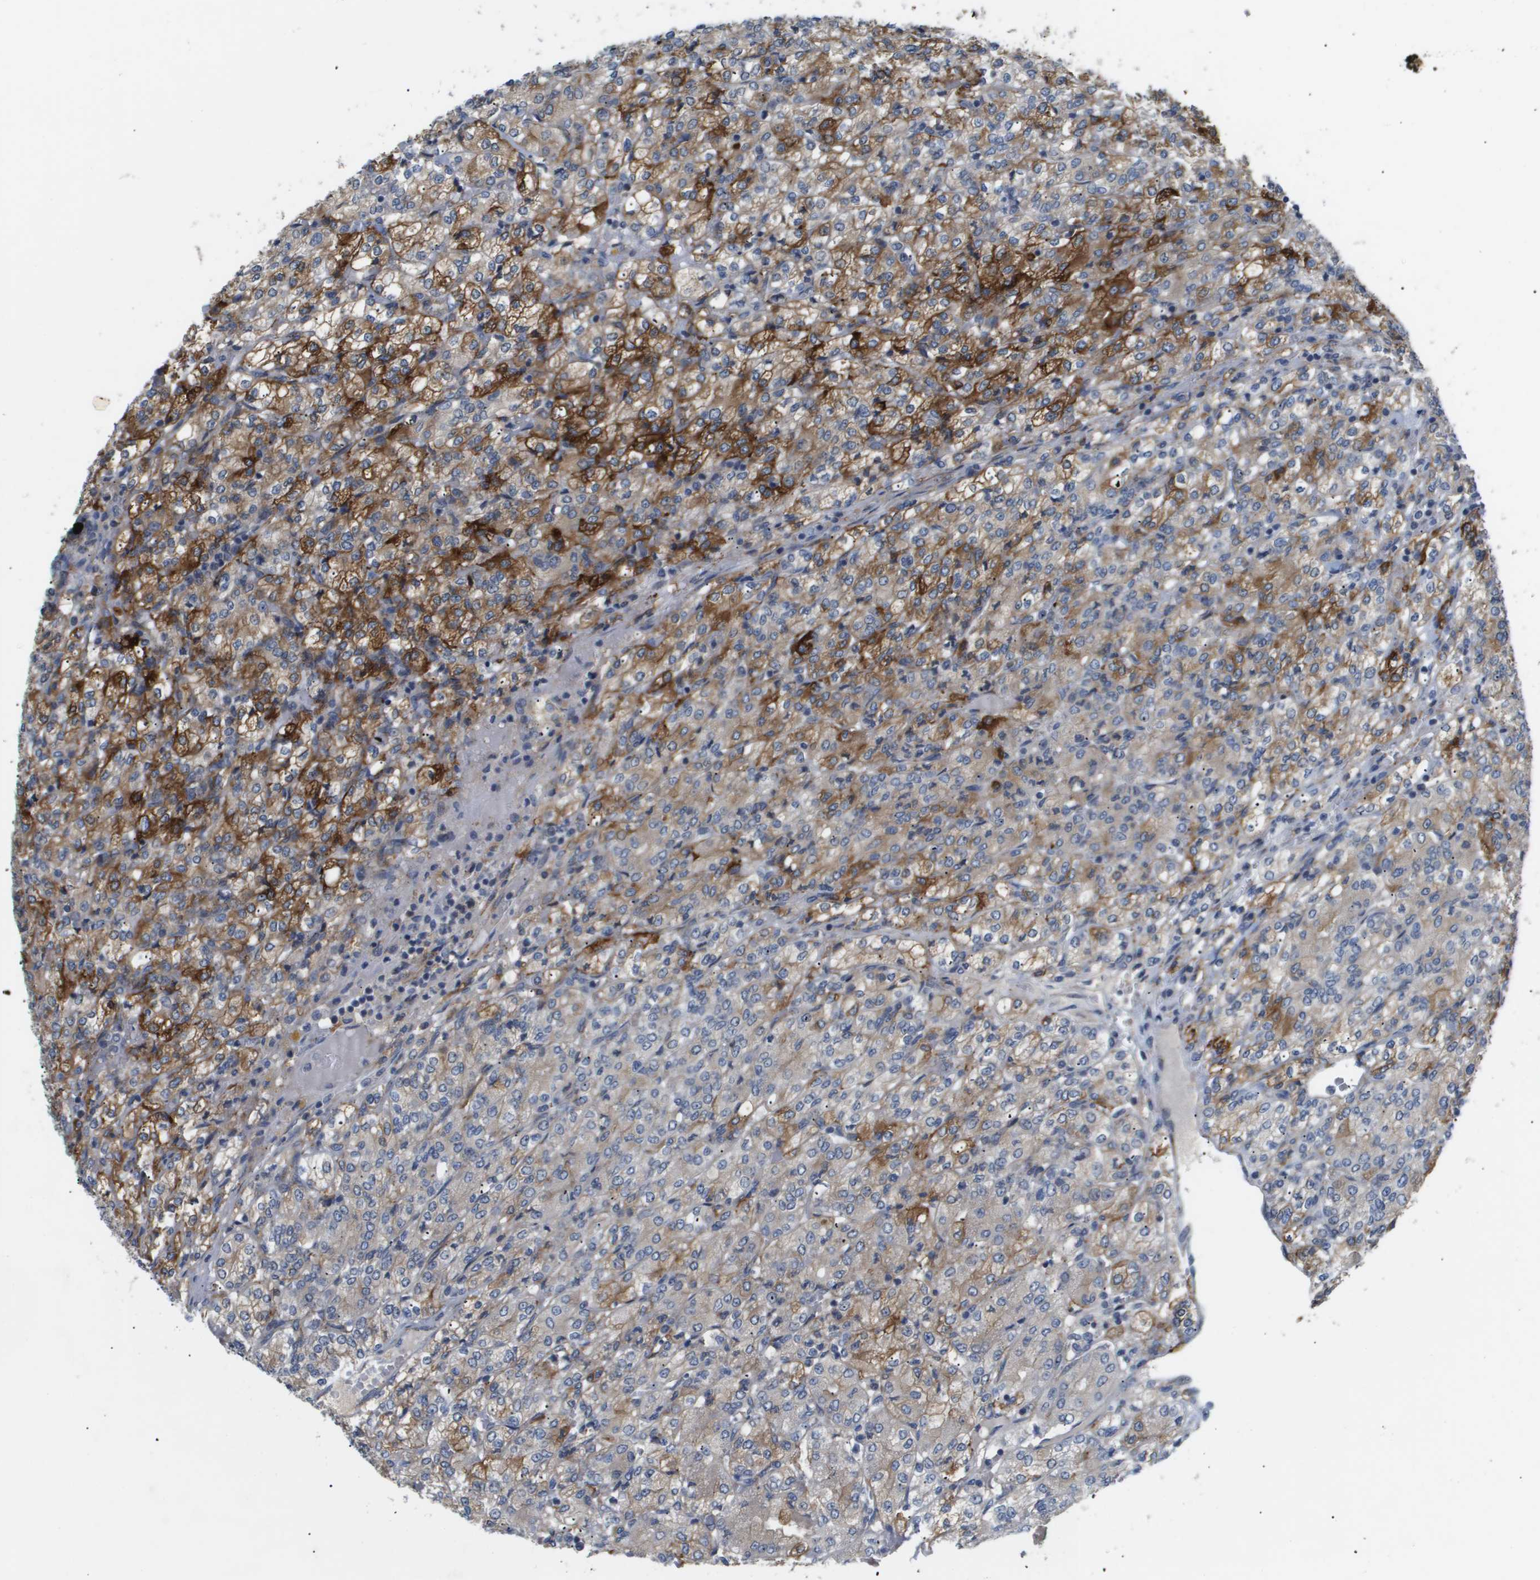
{"staining": {"intensity": "strong", "quantity": "<25%", "location": "cytoplasmic/membranous"}, "tissue": "renal cancer", "cell_type": "Tumor cells", "image_type": "cancer", "snomed": [{"axis": "morphology", "description": "Adenocarcinoma, NOS"}, {"axis": "topography", "description": "Kidney"}], "caption": "High-magnification brightfield microscopy of renal cancer stained with DAB (brown) and counterstained with hematoxylin (blue). tumor cells exhibit strong cytoplasmic/membranous expression is identified in about<25% of cells.", "gene": "OTUD5", "patient": {"sex": "male", "age": 77}}